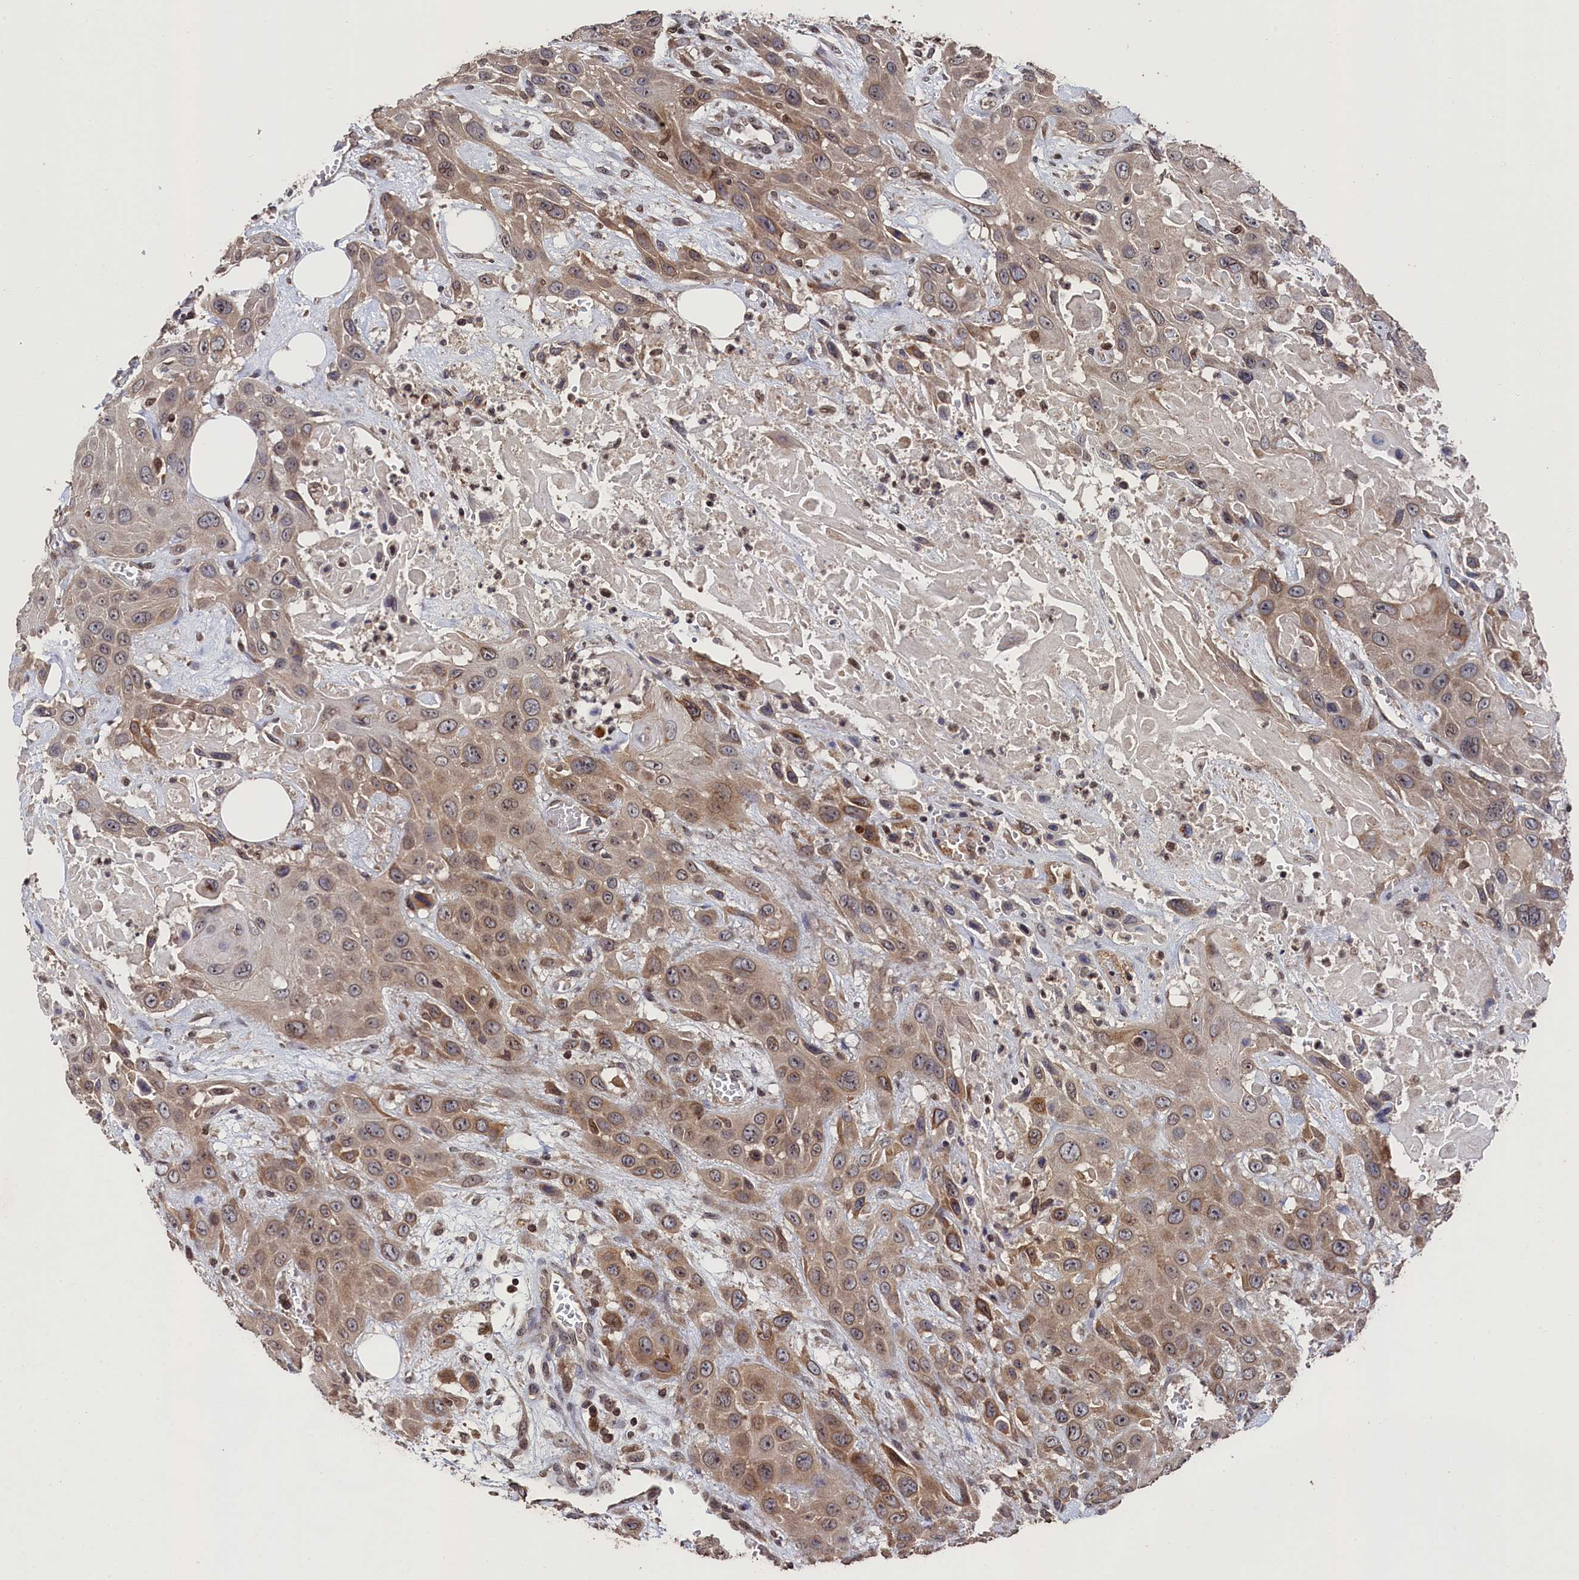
{"staining": {"intensity": "moderate", "quantity": ">75%", "location": "cytoplasmic/membranous"}, "tissue": "head and neck cancer", "cell_type": "Tumor cells", "image_type": "cancer", "snomed": [{"axis": "morphology", "description": "Squamous cell carcinoma, NOS"}, {"axis": "topography", "description": "Head-Neck"}], "caption": "High-power microscopy captured an immunohistochemistry photomicrograph of head and neck cancer, revealing moderate cytoplasmic/membranous positivity in approximately >75% of tumor cells.", "gene": "ANKEF1", "patient": {"sex": "male", "age": 81}}